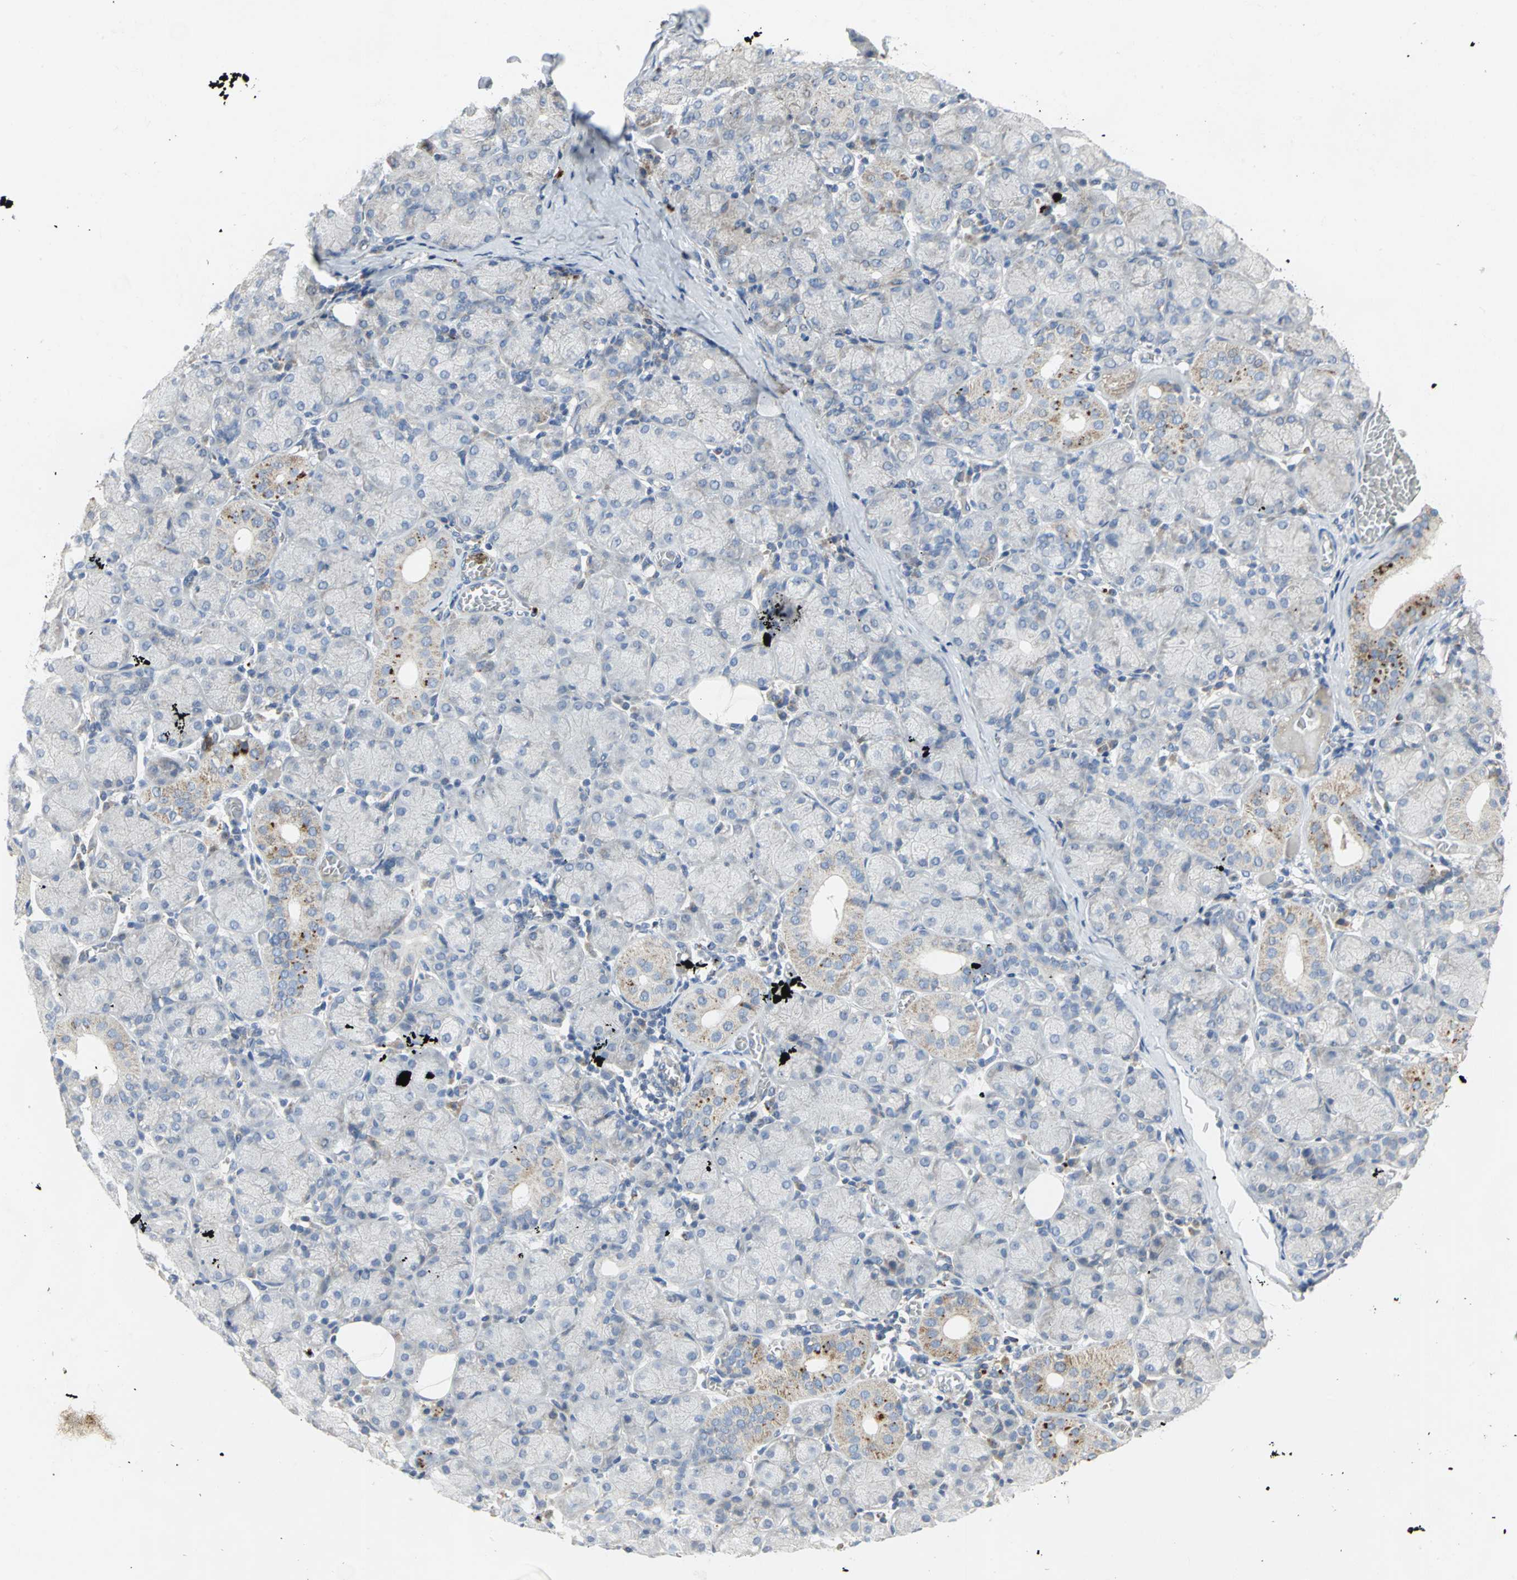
{"staining": {"intensity": "moderate", "quantity": "25%-75%", "location": "cytoplasmic/membranous"}, "tissue": "salivary gland", "cell_type": "Glandular cells", "image_type": "normal", "snomed": [{"axis": "morphology", "description": "Normal tissue, NOS"}, {"axis": "topography", "description": "Salivary gland"}], "caption": "IHC photomicrograph of benign human salivary gland stained for a protein (brown), which displays medium levels of moderate cytoplasmic/membranous staining in about 25%-75% of glandular cells.", "gene": "SPPL2B", "patient": {"sex": "female", "age": 24}}